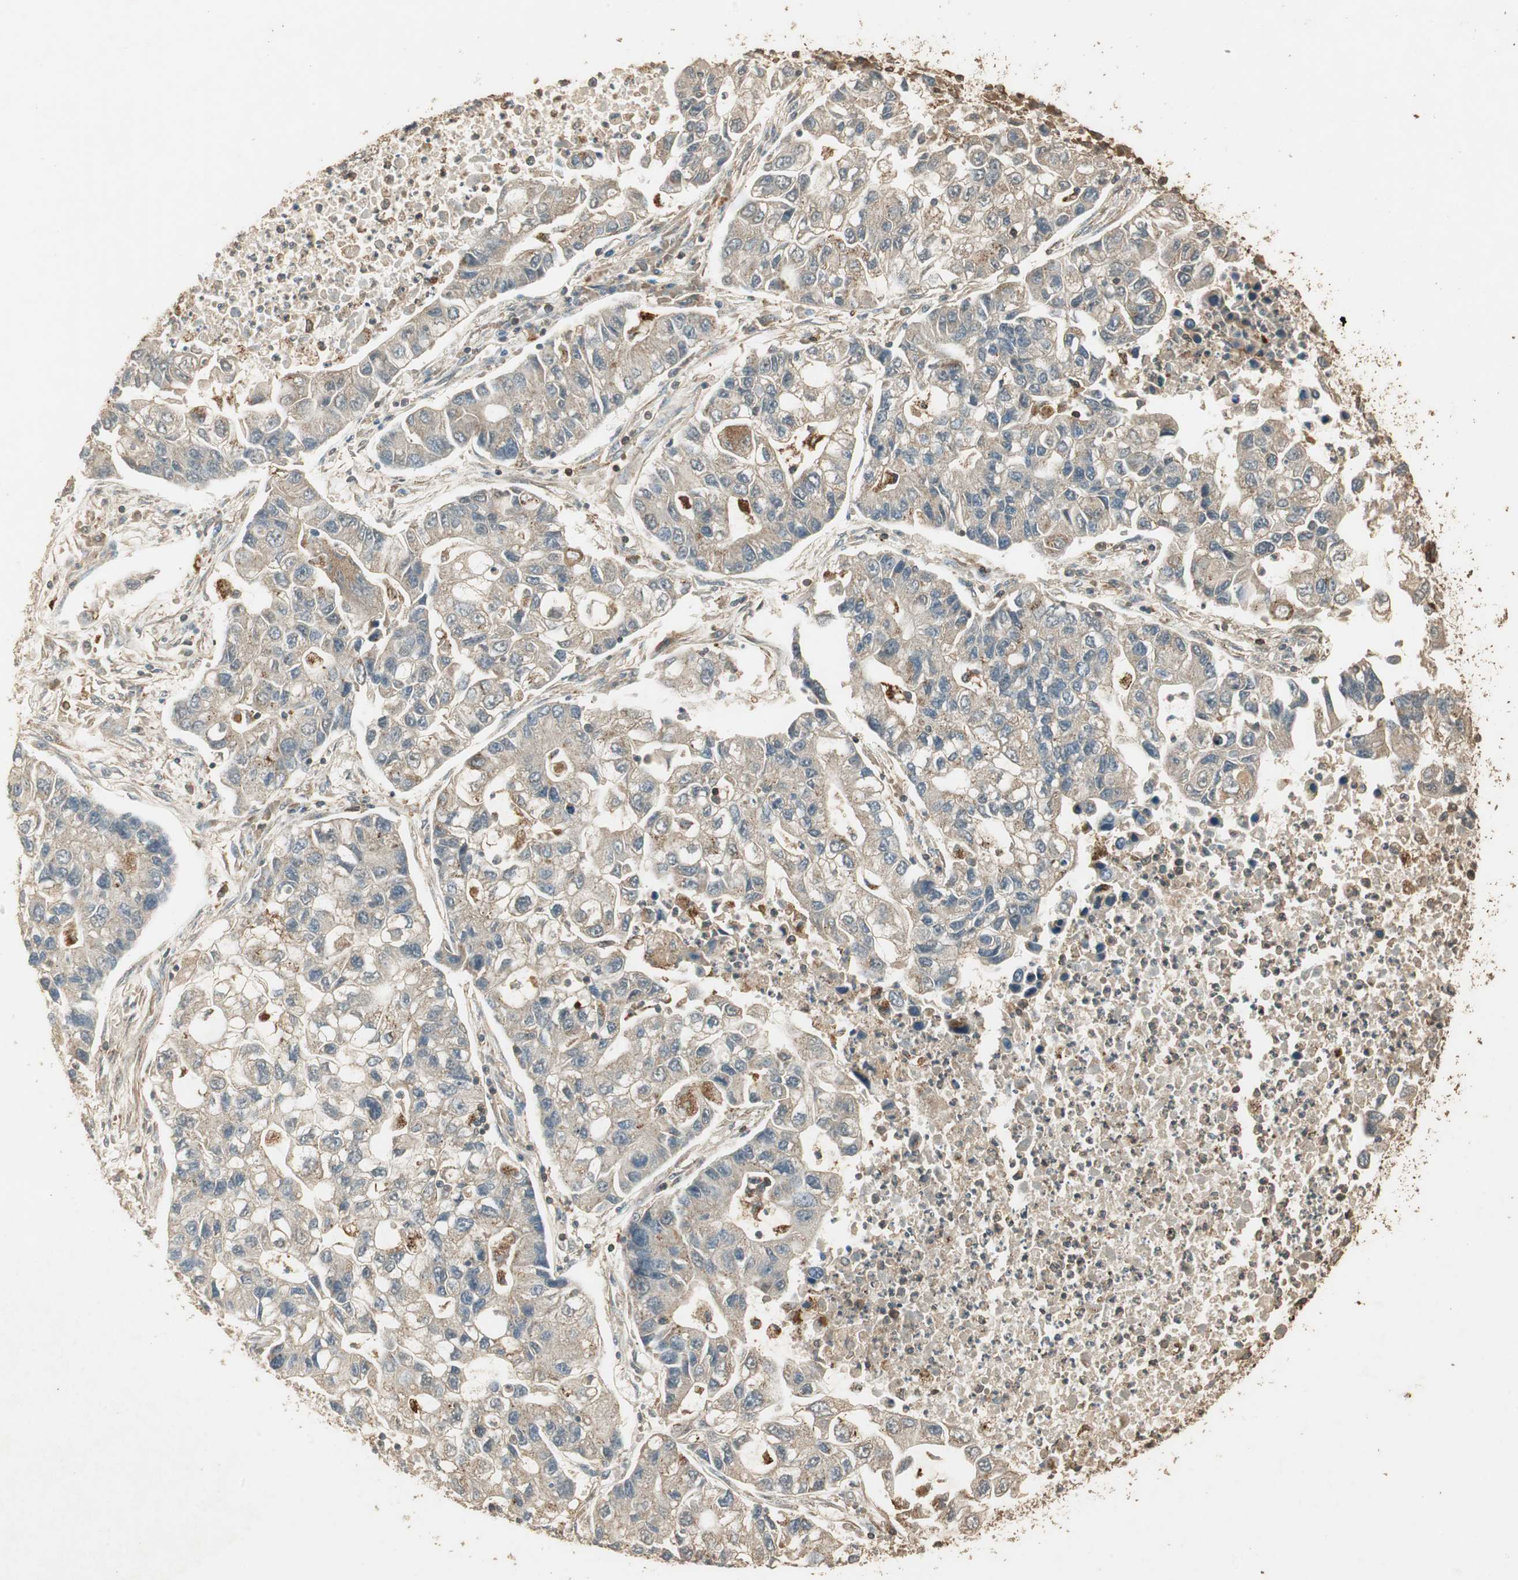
{"staining": {"intensity": "moderate", "quantity": "<25%", "location": "cytoplasmic/membranous"}, "tissue": "lung cancer", "cell_type": "Tumor cells", "image_type": "cancer", "snomed": [{"axis": "morphology", "description": "Adenocarcinoma, NOS"}, {"axis": "topography", "description": "Lung"}], "caption": "Moderate cytoplasmic/membranous expression is present in approximately <25% of tumor cells in lung cancer (adenocarcinoma).", "gene": "USP2", "patient": {"sex": "female", "age": 51}}